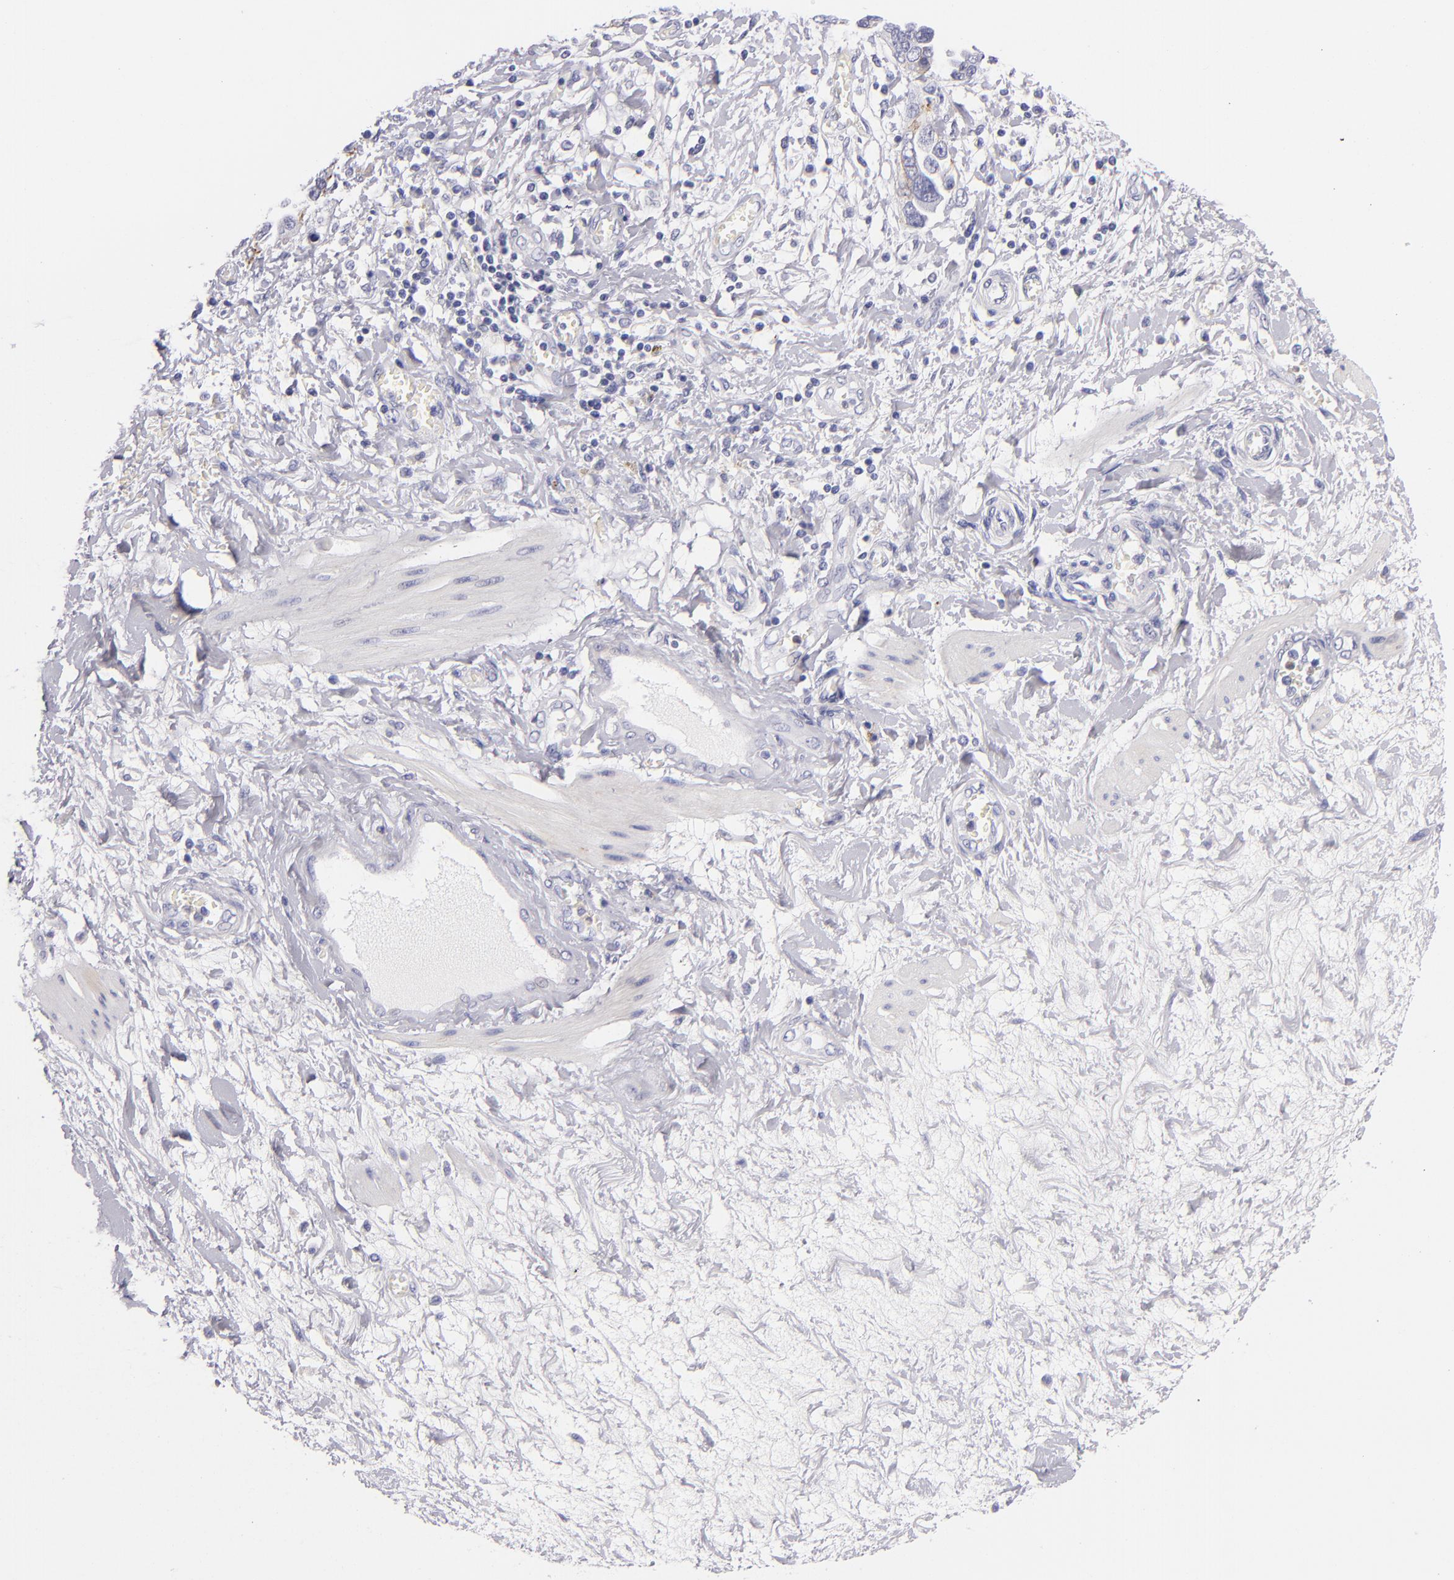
{"staining": {"intensity": "weak", "quantity": "<25%", "location": "cytoplasmic/membranous"}, "tissue": "ovarian cancer", "cell_type": "Tumor cells", "image_type": "cancer", "snomed": [{"axis": "morphology", "description": "Cystadenocarcinoma, serous, NOS"}, {"axis": "topography", "description": "Ovary"}], "caption": "Immunohistochemical staining of serous cystadenocarcinoma (ovarian) shows no significant expression in tumor cells. (DAB IHC, high magnification).", "gene": "CDH3", "patient": {"sex": "female", "age": 63}}